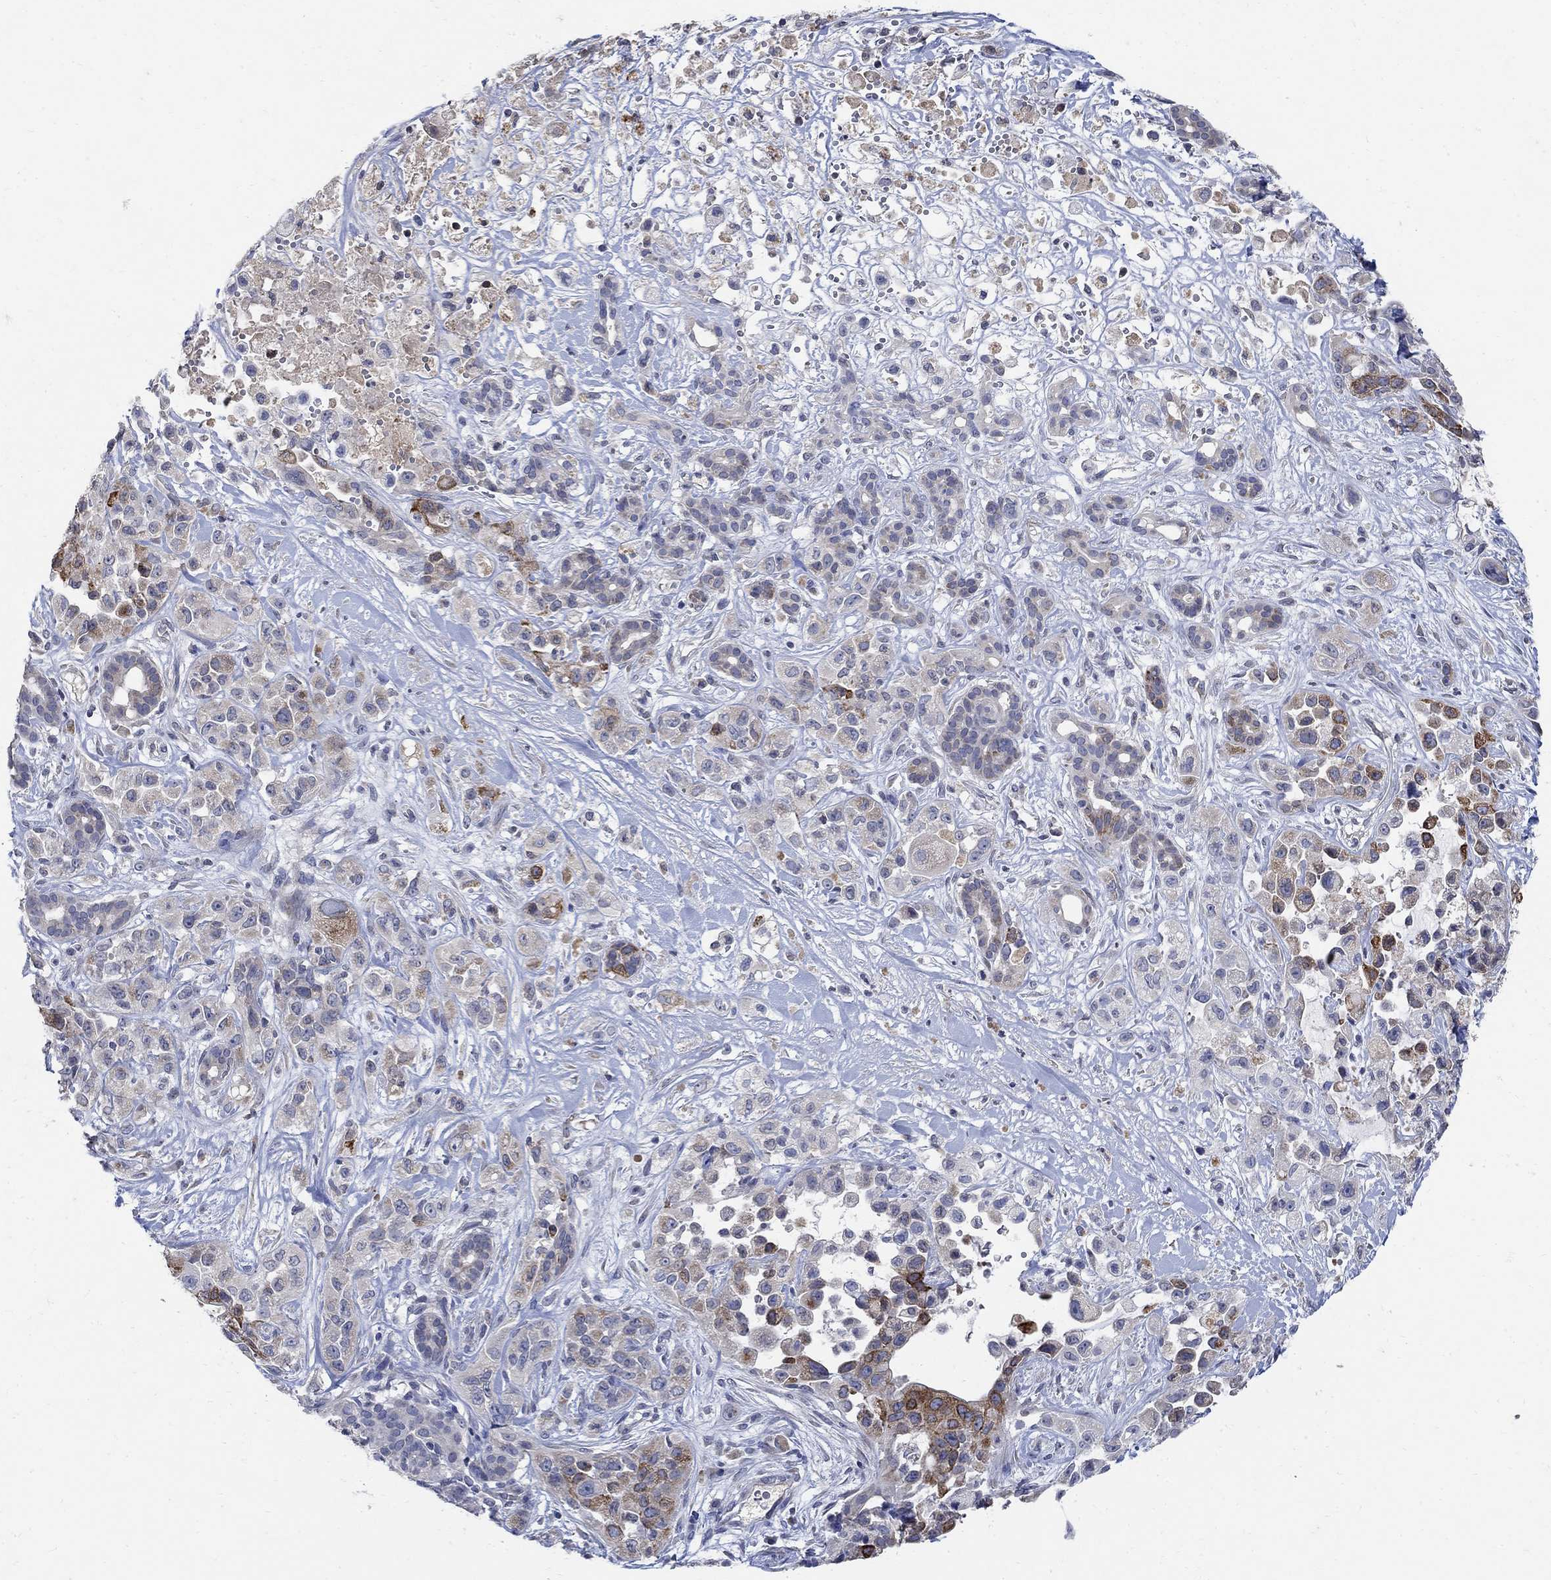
{"staining": {"intensity": "strong", "quantity": "<25%", "location": "cytoplasmic/membranous"}, "tissue": "pancreatic cancer", "cell_type": "Tumor cells", "image_type": "cancer", "snomed": [{"axis": "morphology", "description": "Adenocarcinoma, NOS"}, {"axis": "topography", "description": "Pancreas"}], "caption": "Brown immunohistochemical staining in human pancreatic cancer (adenocarcinoma) shows strong cytoplasmic/membranous staining in approximately <25% of tumor cells.", "gene": "TMEM169", "patient": {"sex": "male", "age": 44}}